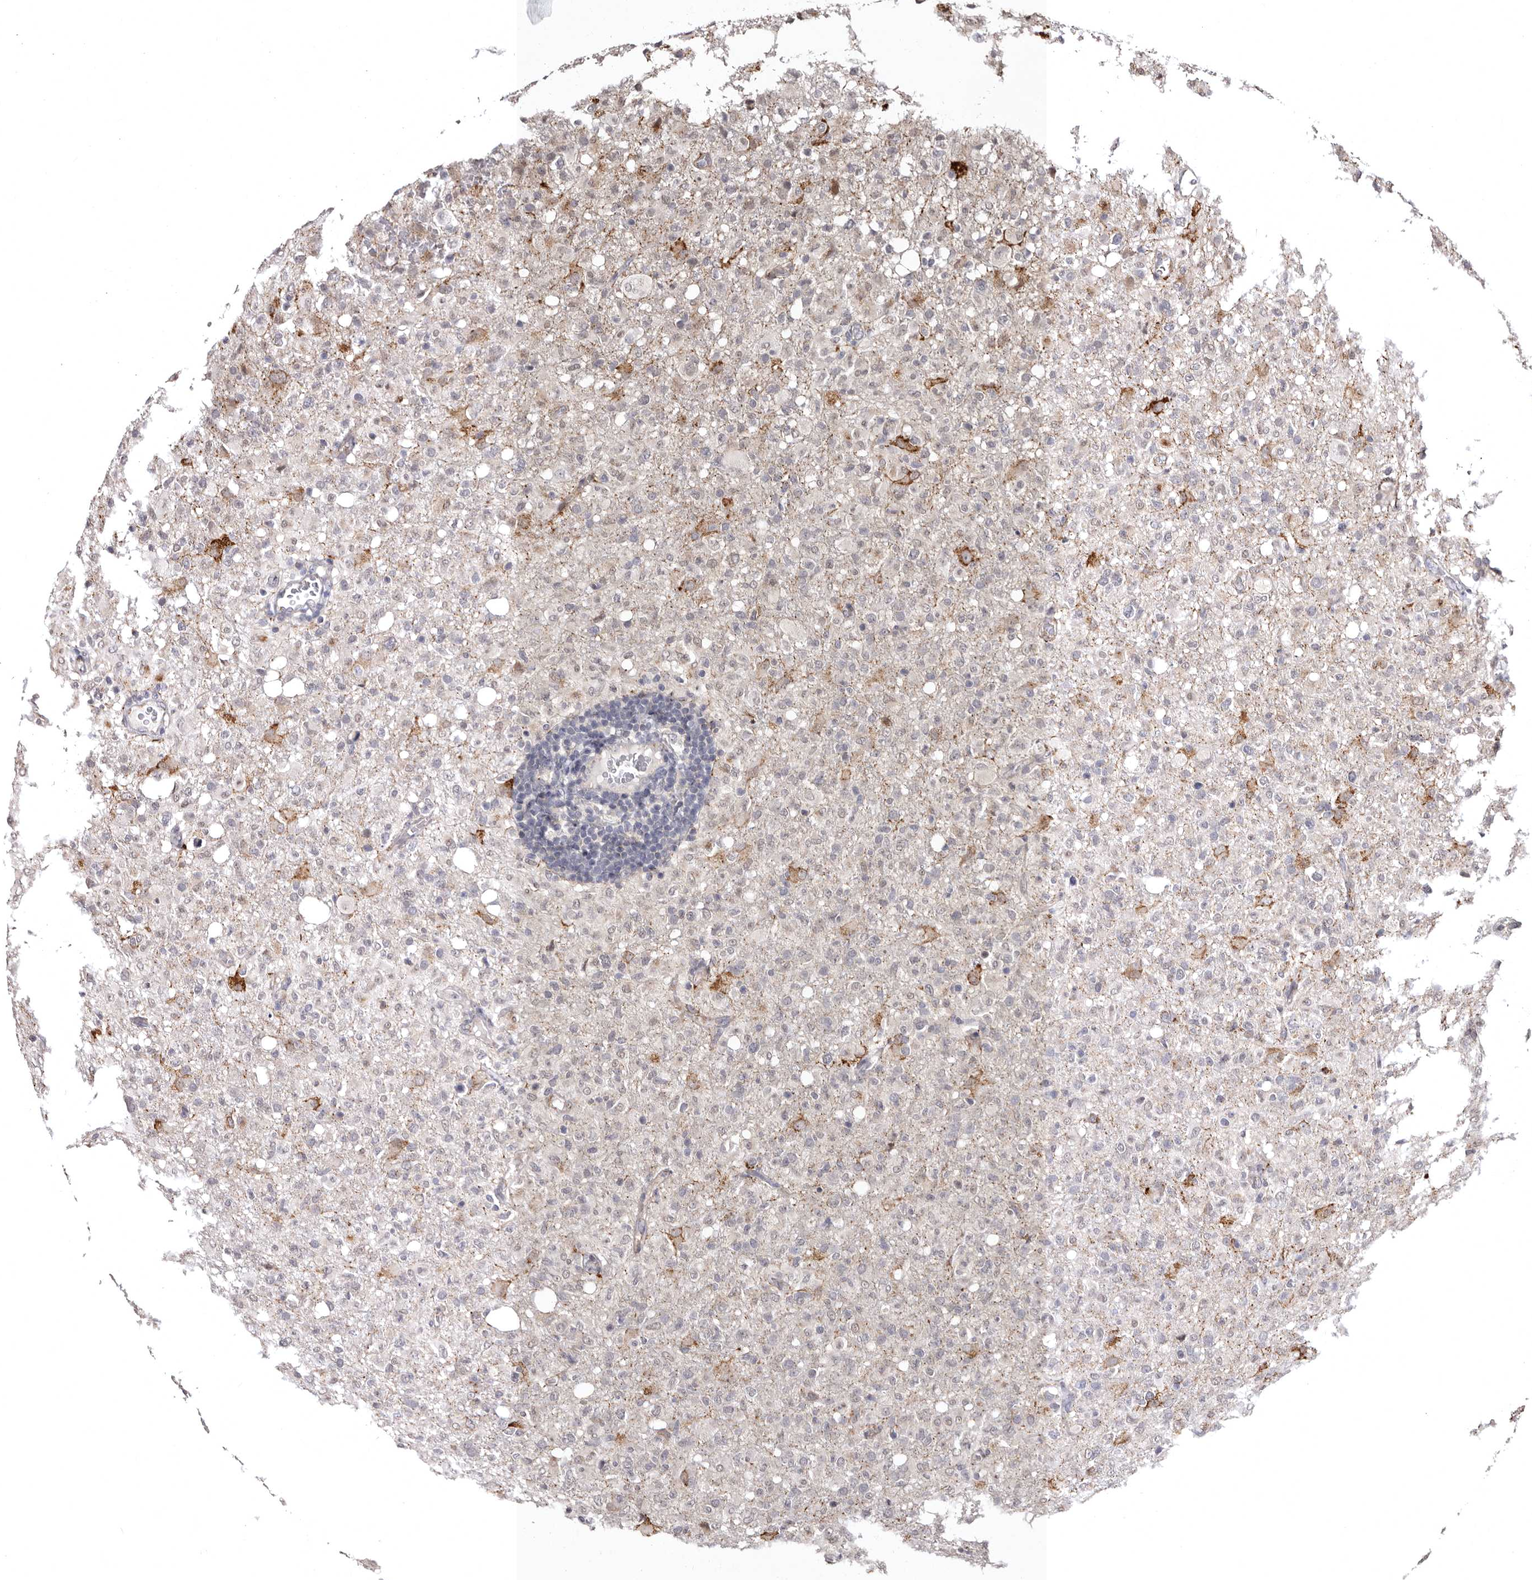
{"staining": {"intensity": "negative", "quantity": "none", "location": "none"}, "tissue": "glioma", "cell_type": "Tumor cells", "image_type": "cancer", "snomed": [{"axis": "morphology", "description": "Glioma, malignant, High grade"}, {"axis": "topography", "description": "Brain"}], "caption": "The photomicrograph exhibits no significant positivity in tumor cells of glioma.", "gene": "PHF20L1", "patient": {"sex": "female", "age": 57}}